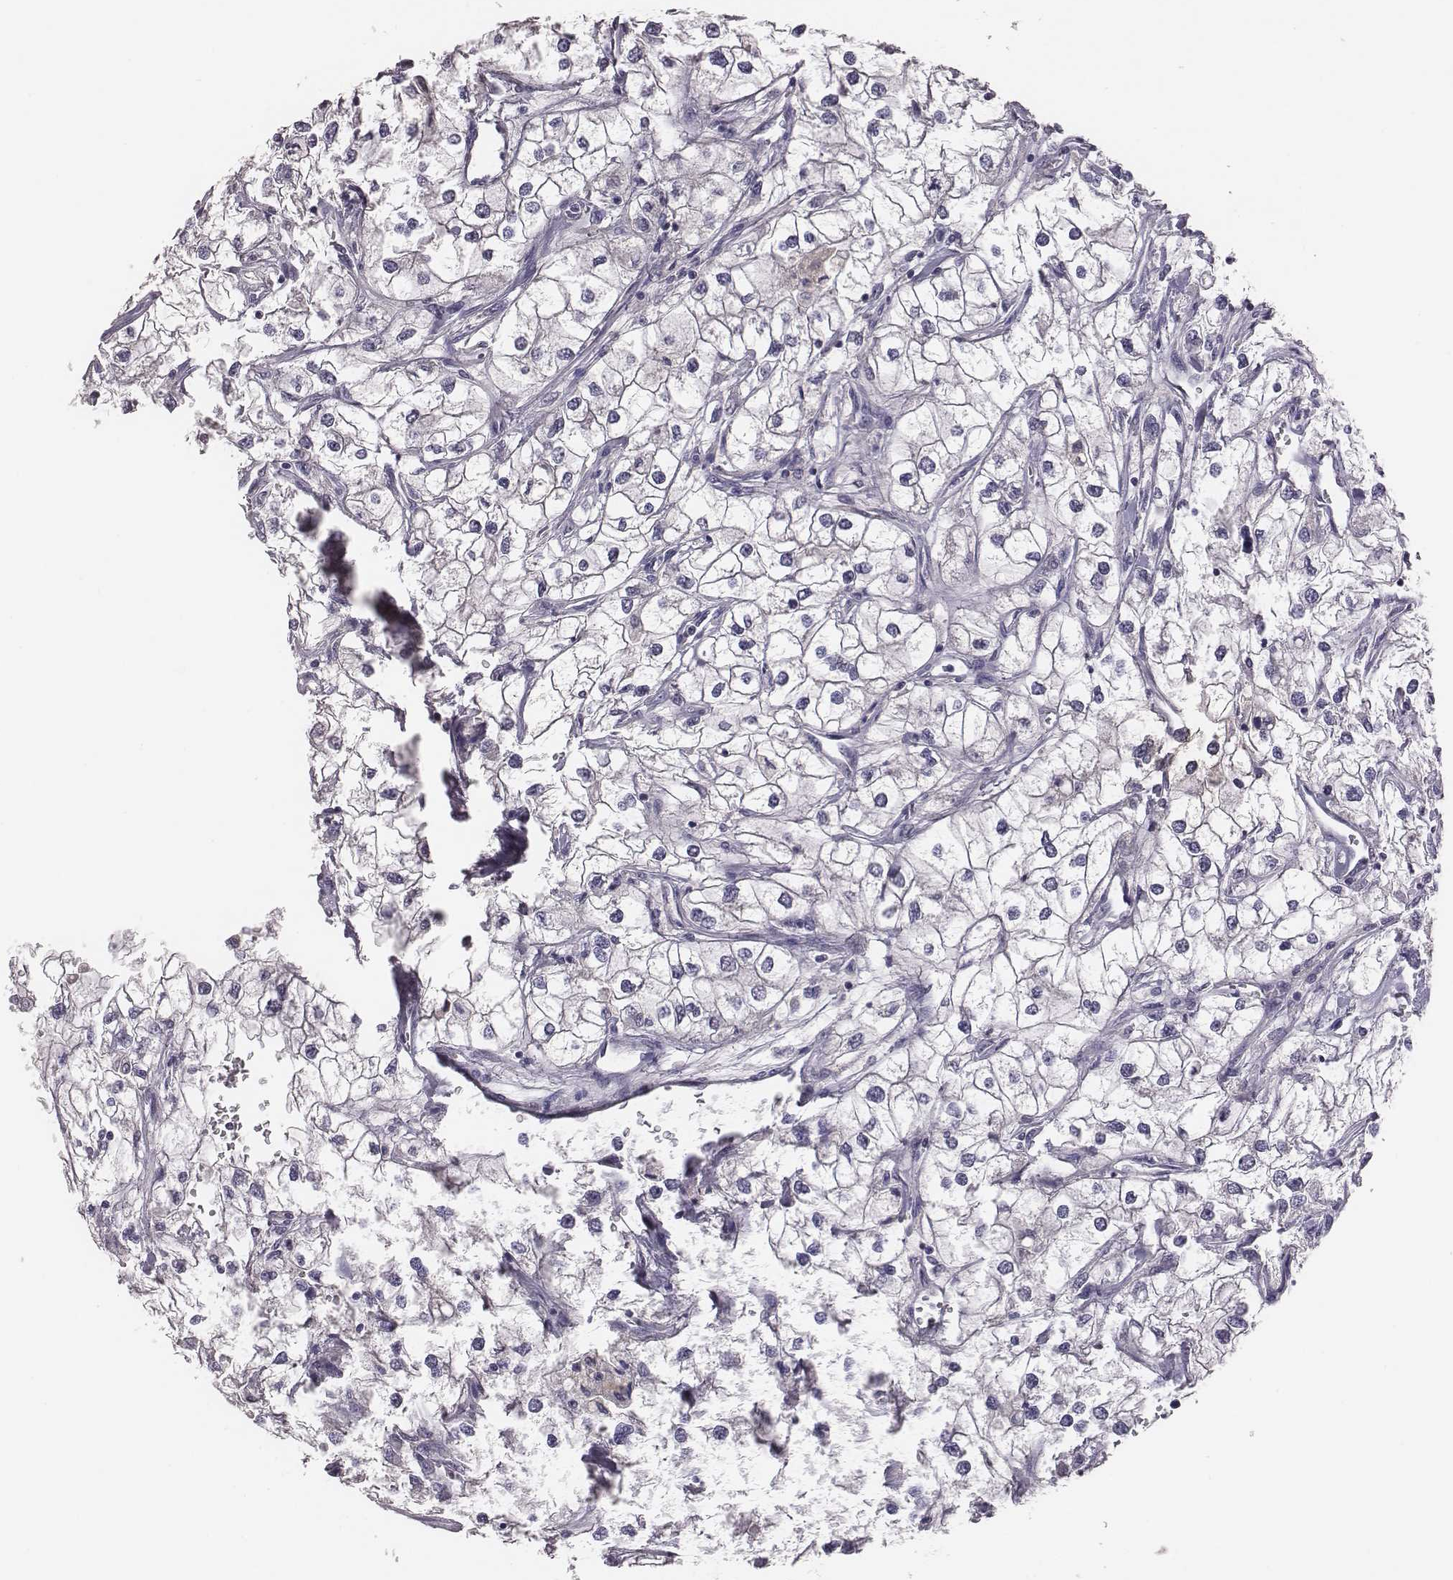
{"staining": {"intensity": "negative", "quantity": "none", "location": "none"}, "tissue": "renal cancer", "cell_type": "Tumor cells", "image_type": "cancer", "snomed": [{"axis": "morphology", "description": "Adenocarcinoma, NOS"}, {"axis": "topography", "description": "Kidney"}], "caption": "DAB (3,3'-diaminobenzidine) immunohistochemical staining of human renal cancer exhibits no significant staining in tumor cells.", "gene": "EN1", "patient": {"sex": "male", "age": 59}}